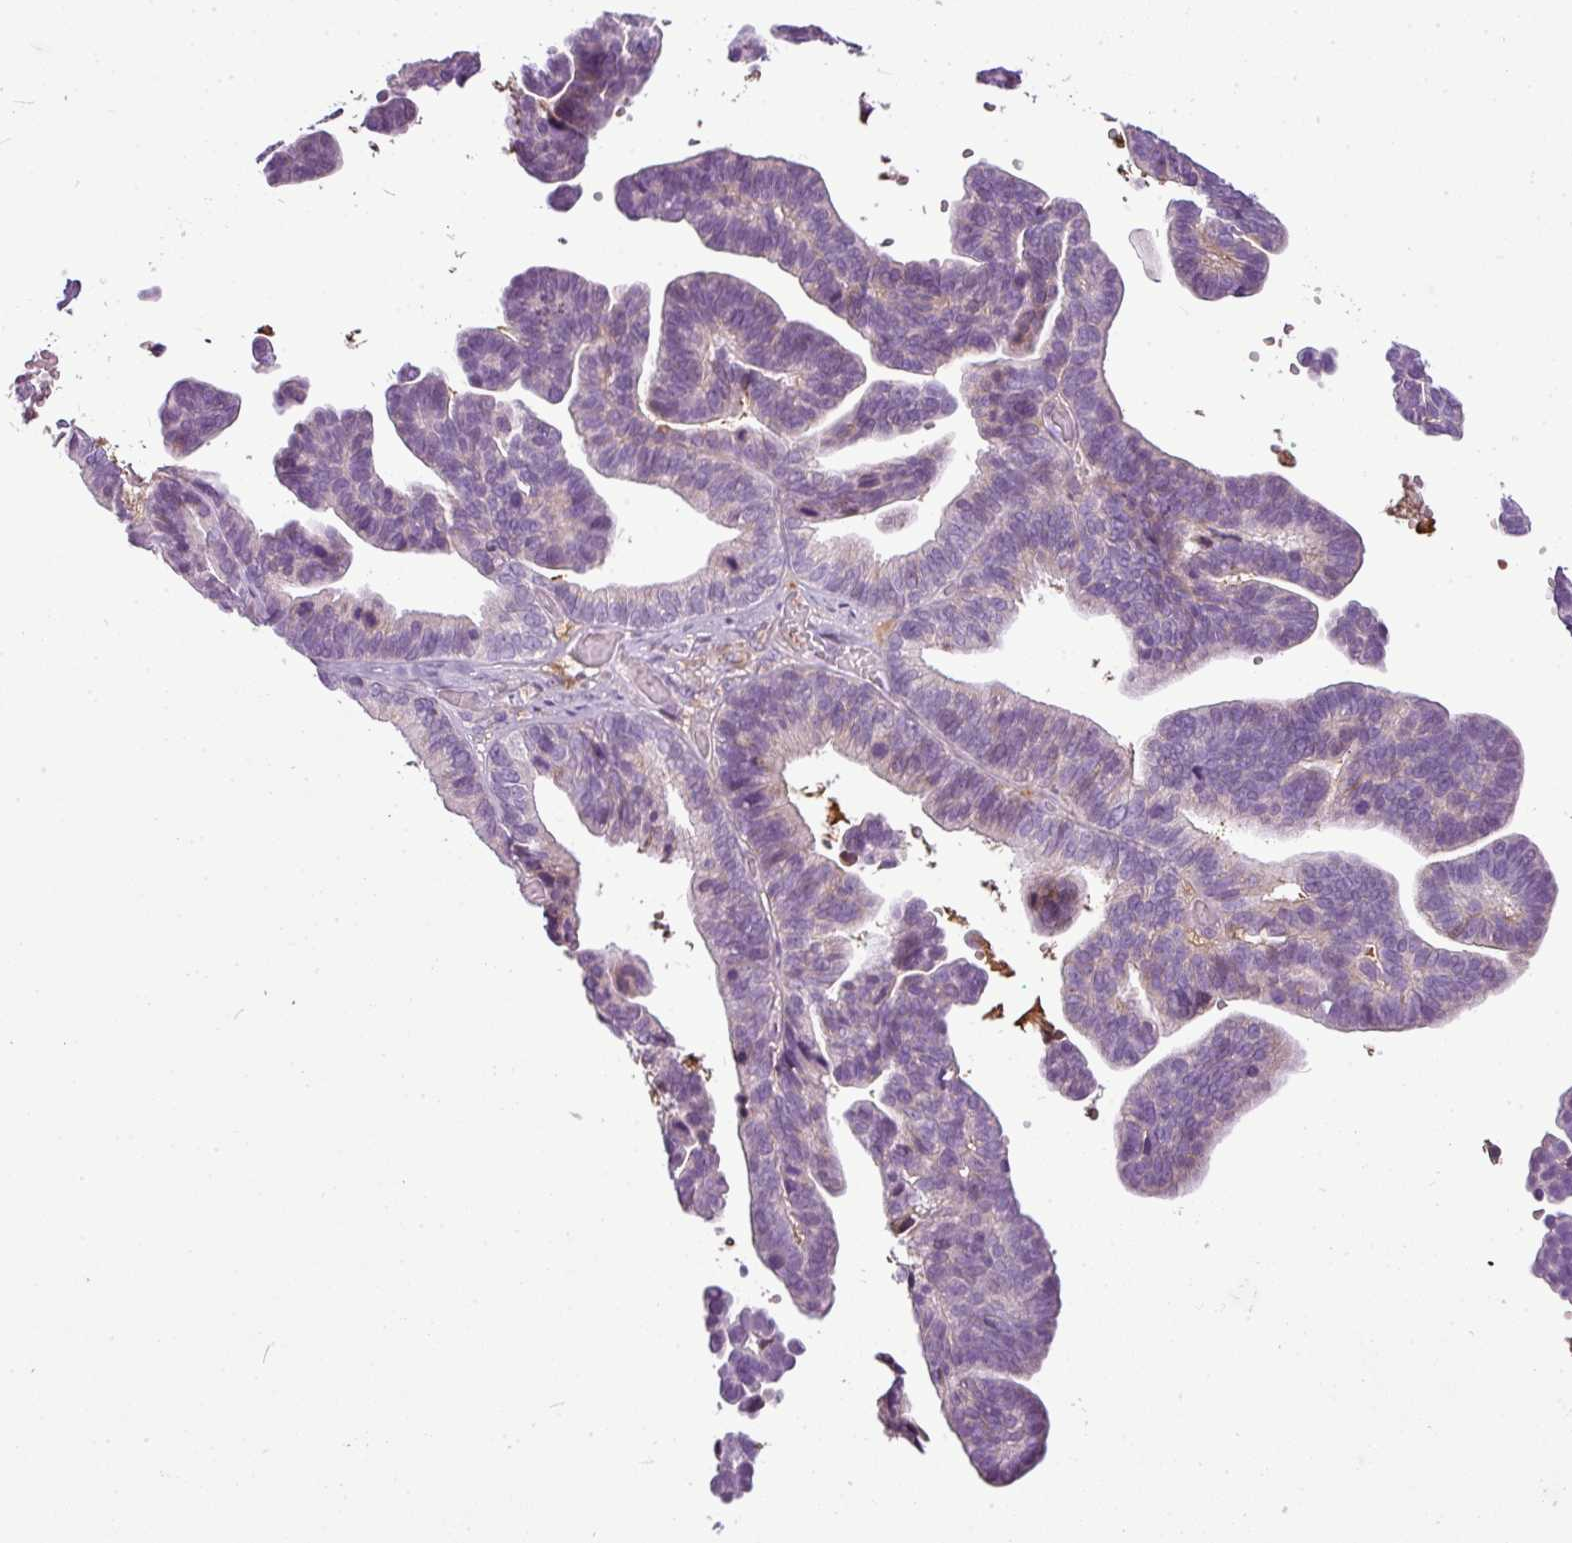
{"staining": {"intensity": "weak", "quantity": "<25%", "location": "cytoplasmic/membranous"}, "tissue": "ovarian cancer", "cell_type": "Tumor cells", "image_type": "cancer", "snomed": [{"axis": "morphology", "description": "Cystadenocarcinoma, serous, NOS"}, {"axis": "topography", "description": "Ovary"}], "caption": "This is an immunohistochemistry (IHC) micrograph of human serous cystadenocarcinoma (ovarian). There is no expression in tumor cells.", "gene": "C4B", "patient": {"sex": "female", "age": 56}}